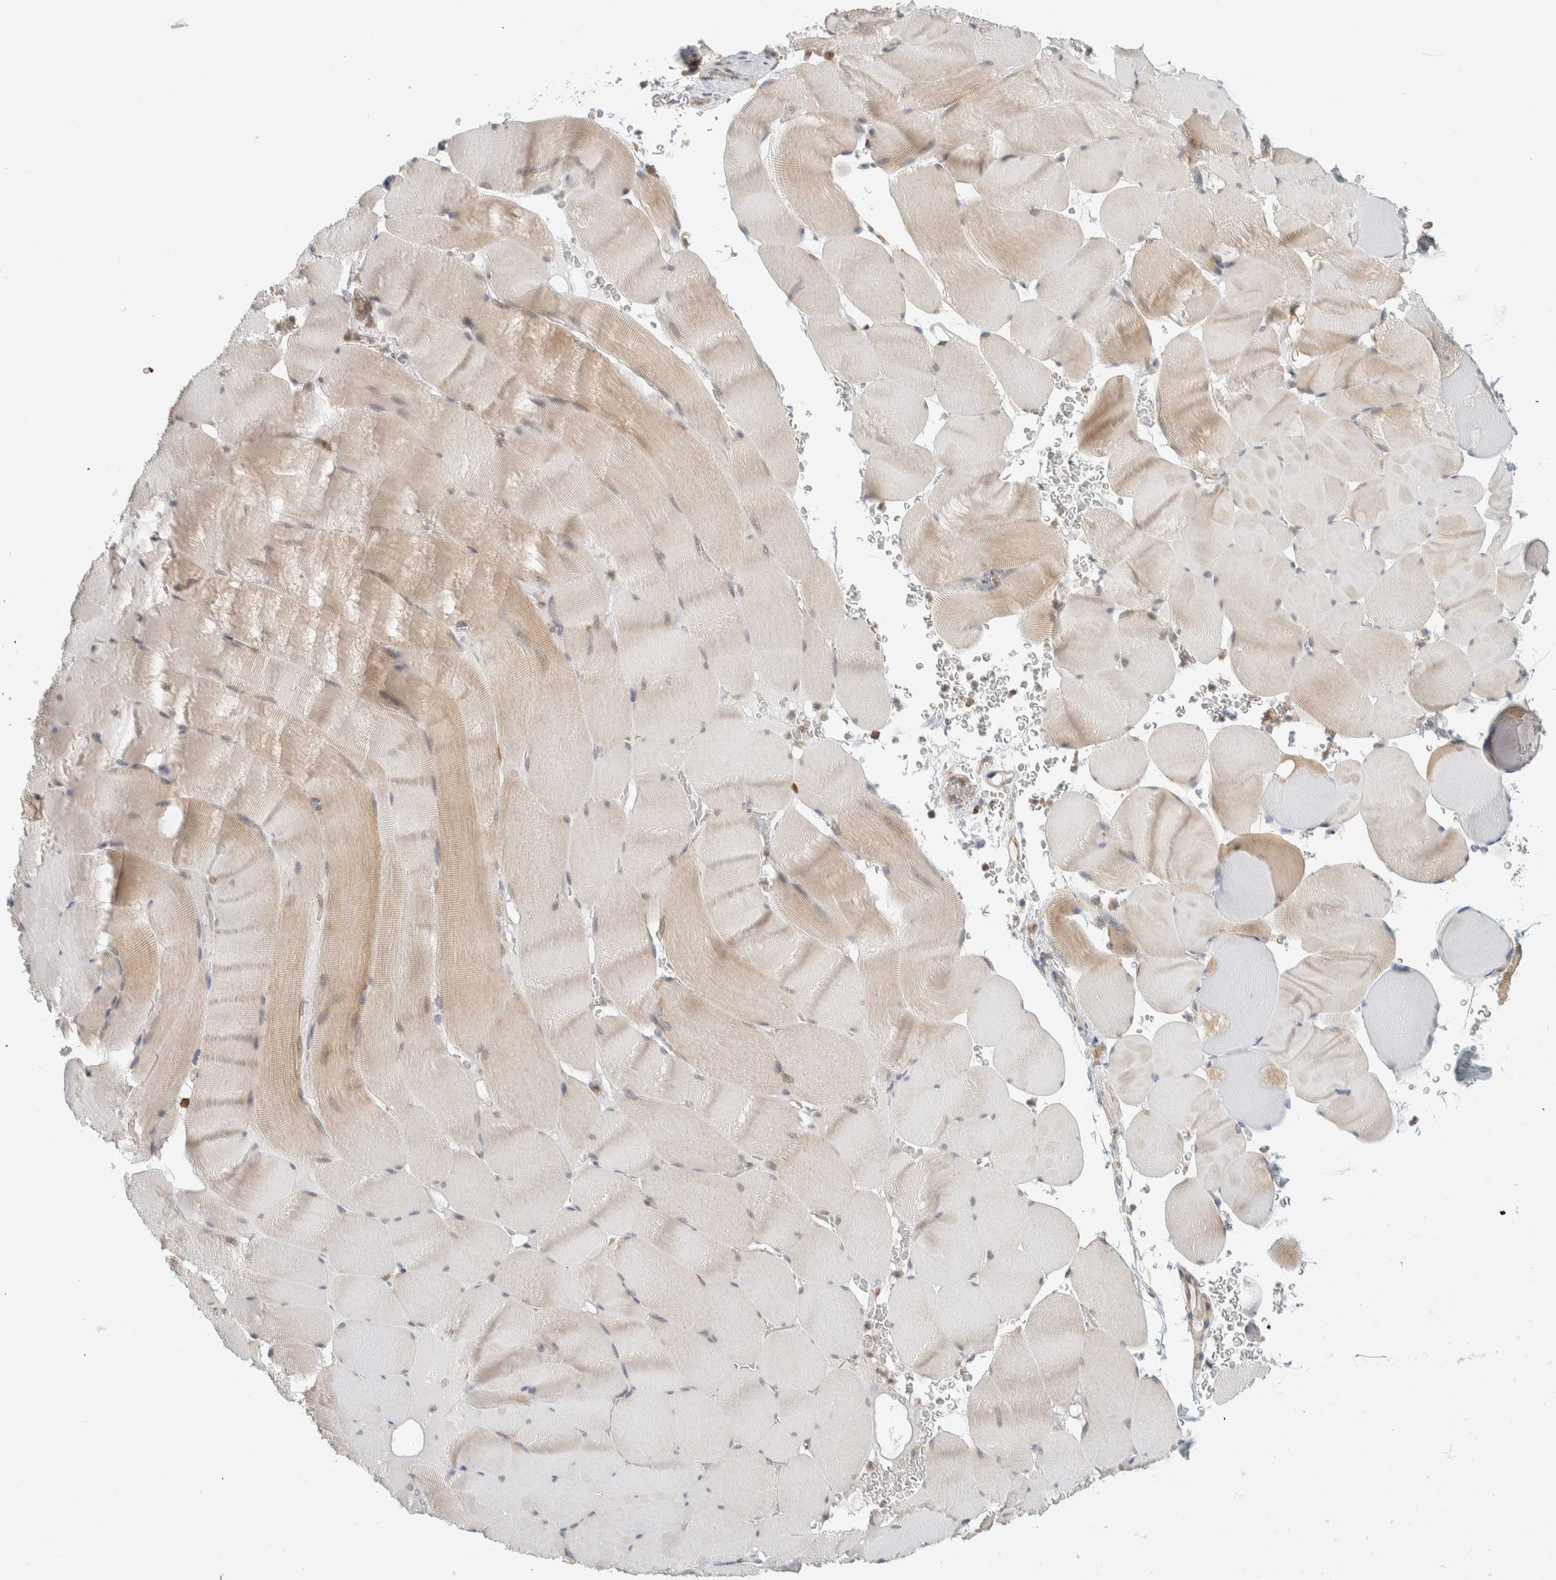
{"staining": {"intensity": "weak", "quantity": "25%-75%", "location": "cytoplasmic/membranous"}, "tissue": "skeletal muscle", "cell_type": "Myocytes", "image_type": "normal", "snomed": [{"axis": "morphology", "description": "Normal tissue, NOS"}, {"axis": "topography", "description": "Skeletal muscle"}], "caption": "Protein staining by immunohistochemistry (IHC) shows weak cytoplasmic/membranous expression in approximately 25%-75% of myocytes in normal skeletal muscle. The staining was performed using DAB, with brown indicating positive protein expression. Nuclei are stained blue with hematoxylin.", "gene": "CCDC57", "patient": {"sex": "male", "age": 62}}